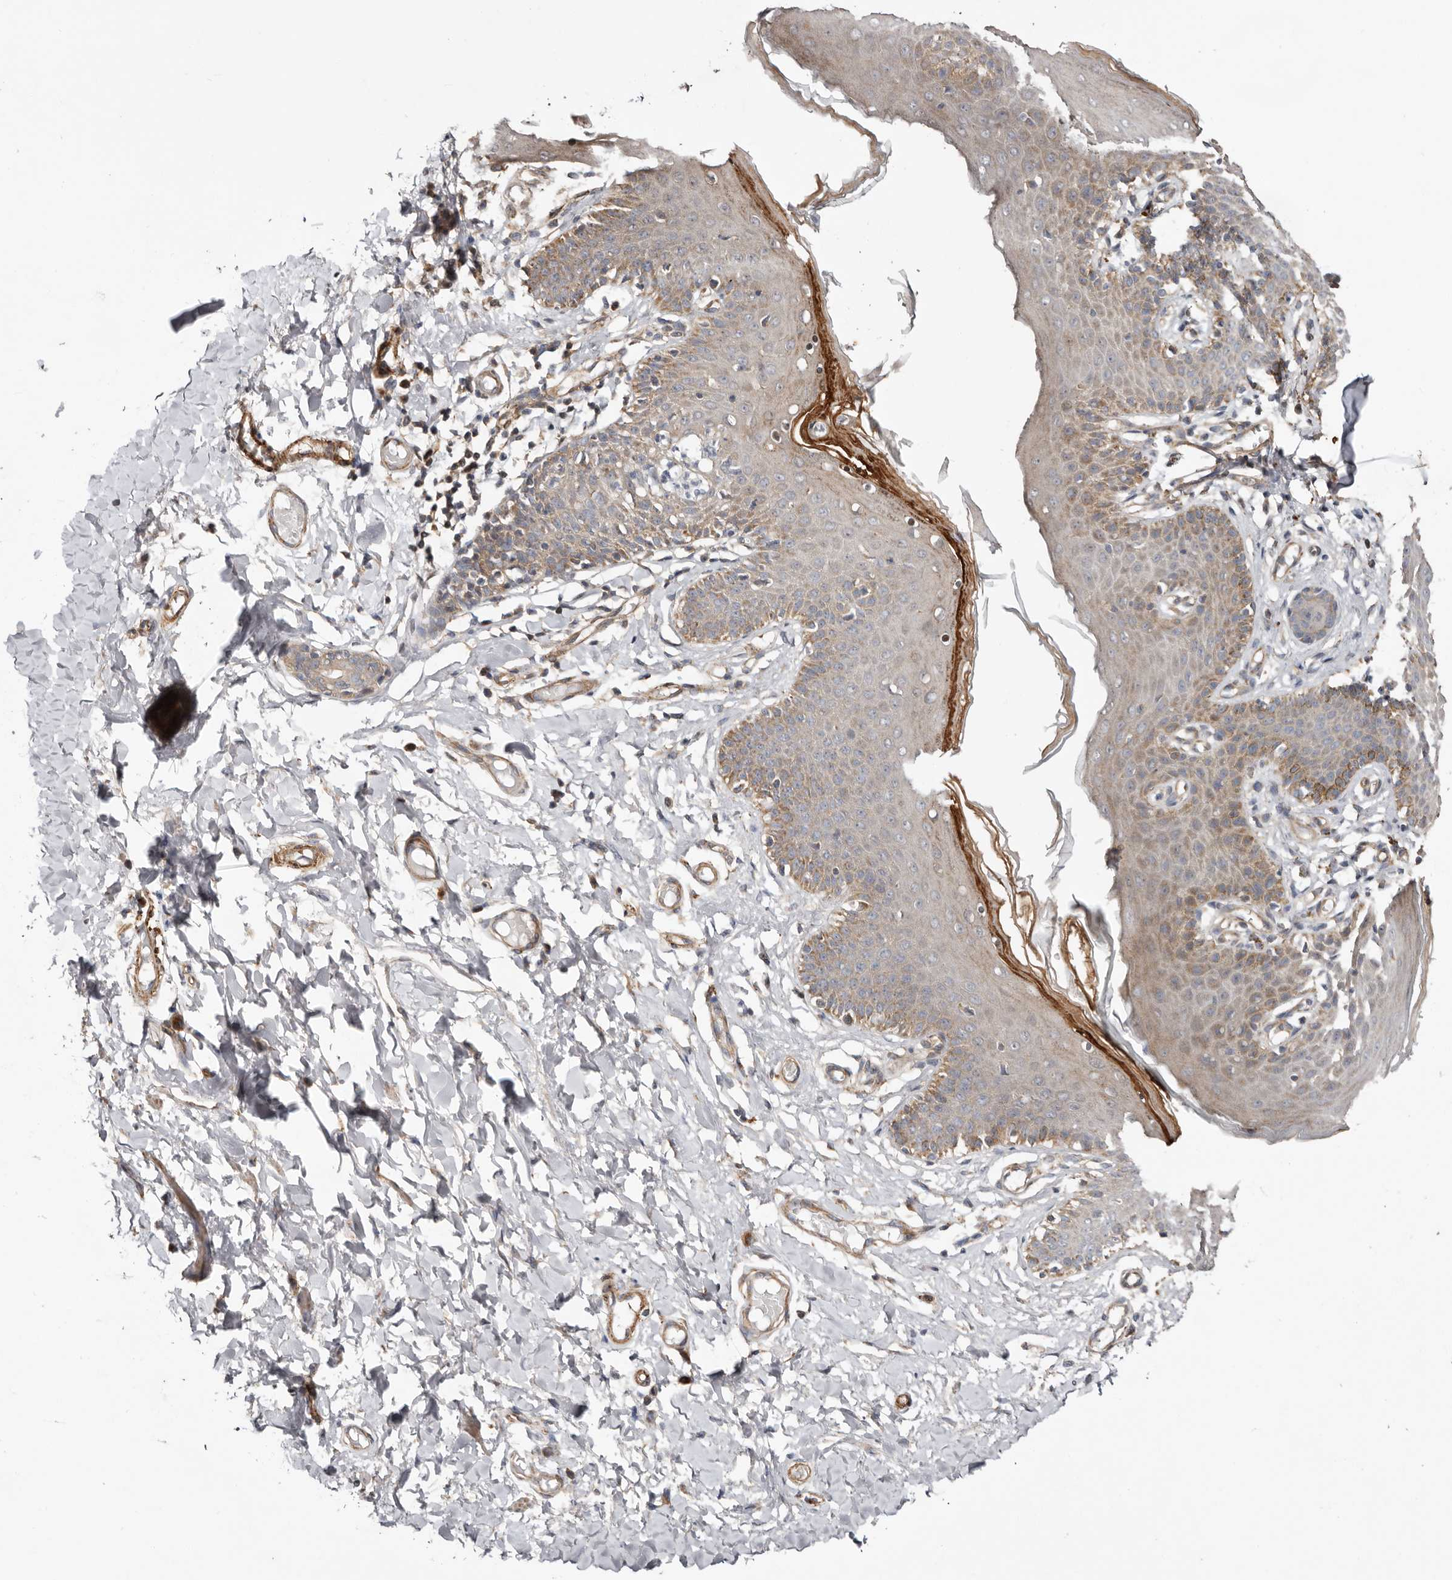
{"staining": {"intensity": "weak", "quantity": ">75%", "location": "cytoplasmic/membranous"}, "tissue": "skin", "cell_type": "Epidermal cells", "image_type": "normal", "snomed": [{"axis": "morphology", "description": "Normal tissue, NOS"}, {"axis": "topography", "description": "Vulva"}], "caption": "IHC (DAB) staining of normal human skin demonstrates weak cytoplasmic/membranous protein staining in approximately >75% of epidermal cells.", "gene": "PROKR1", "patient": {"sex": "female", "age": 66}}